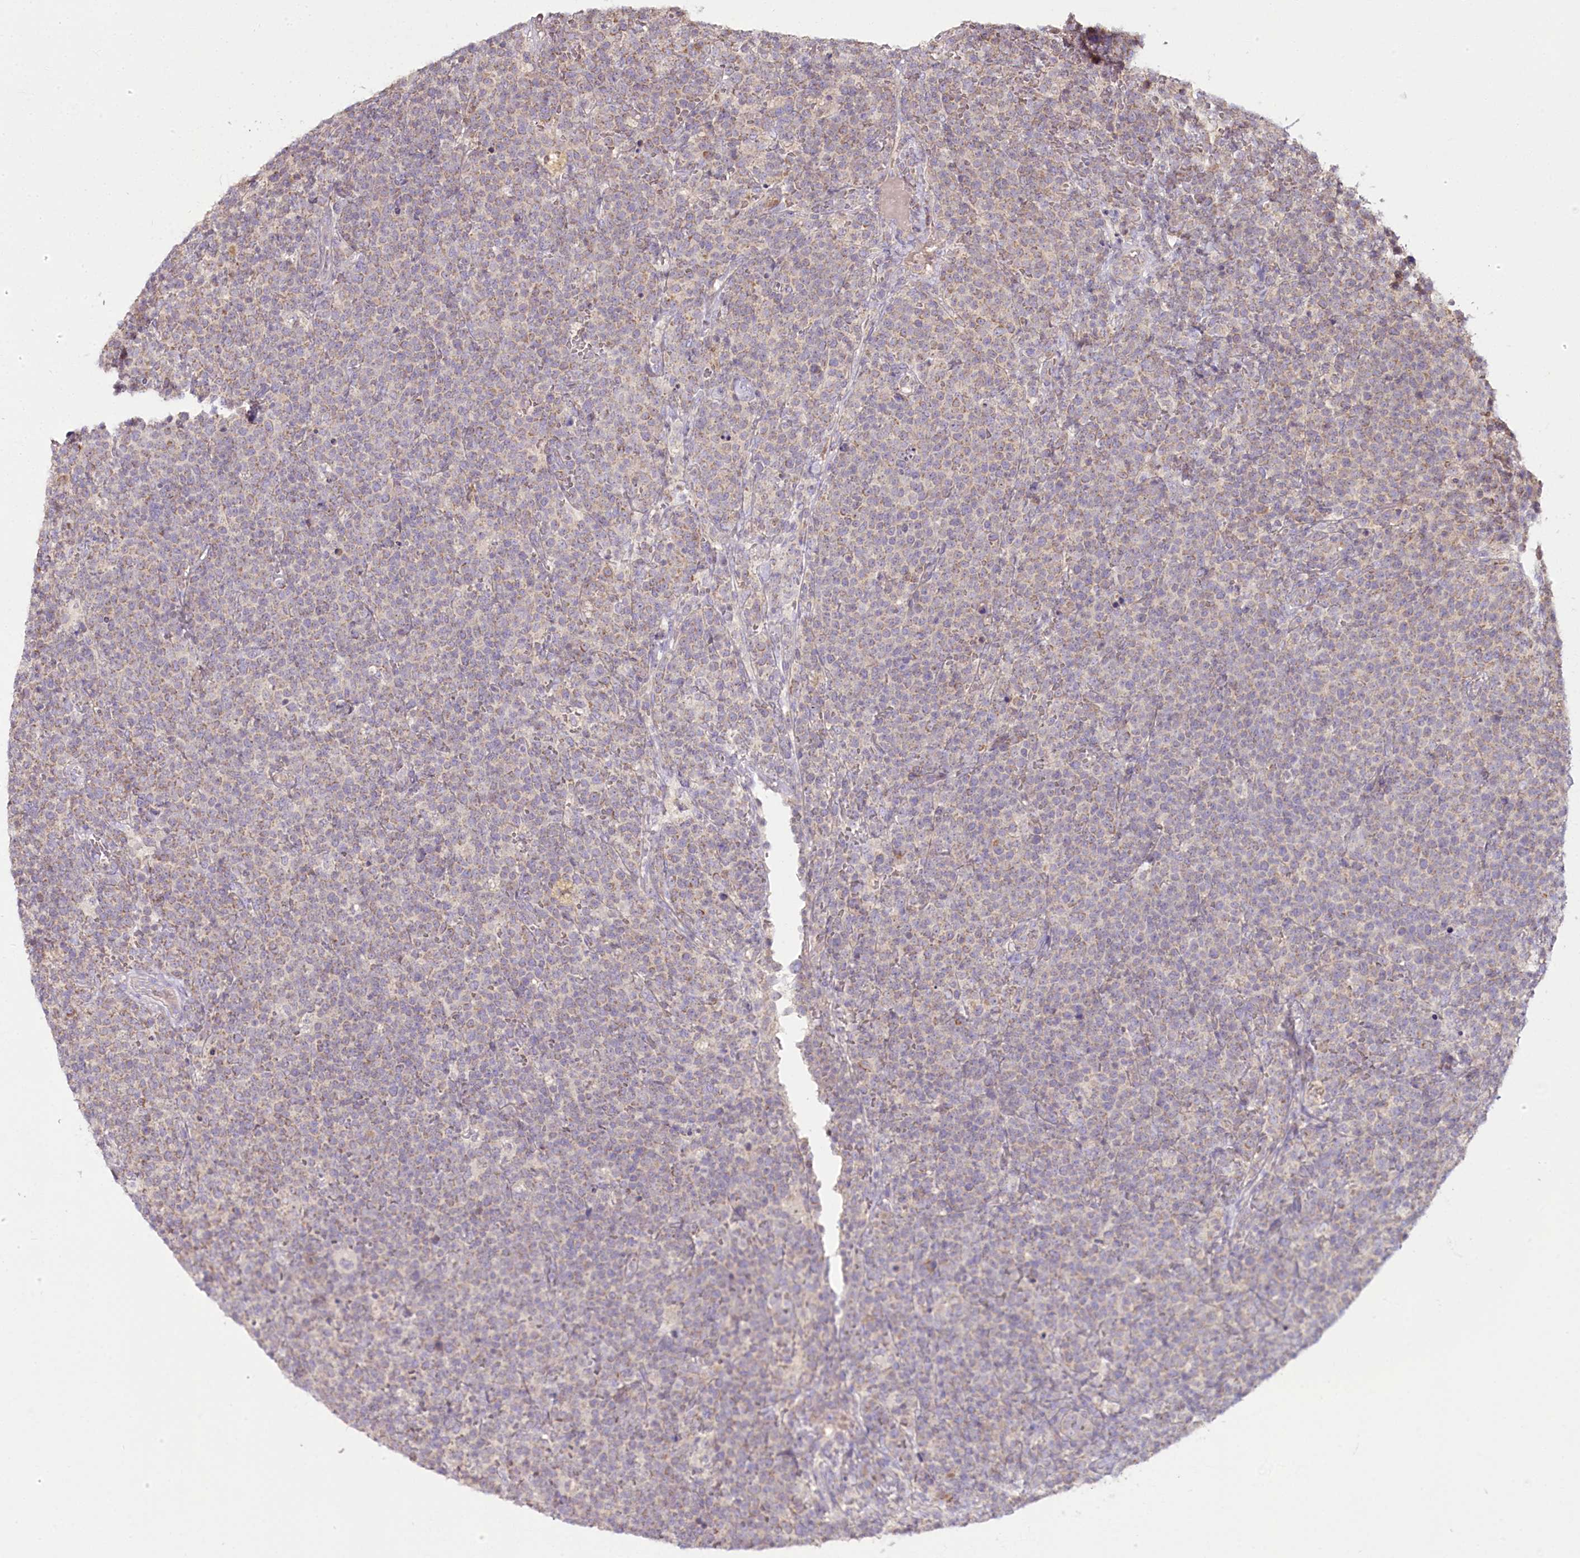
{"staining": {"intensity": "weak", "quantity": "25%-75%", "location": "cytoplasmic/membranous"}, "tissue": "lymphoma", "cell_type": "Tumor cells", "image_type": "cancer", "snomed": [{"axis": "morphology", "description": "Malignant lymphoma, non-Hodgkin's type, High grade"}, {"axis": "topography", "description": "Lymph node"}], "caption": "DAB immunohistochemical staining of lymphoma demonstrates weak cytoplasmic/membranous protein expression in about 25%-75% of tumor cells.", "gene": "ACOX2", "patient": {"sex": "male", "age": 61}}